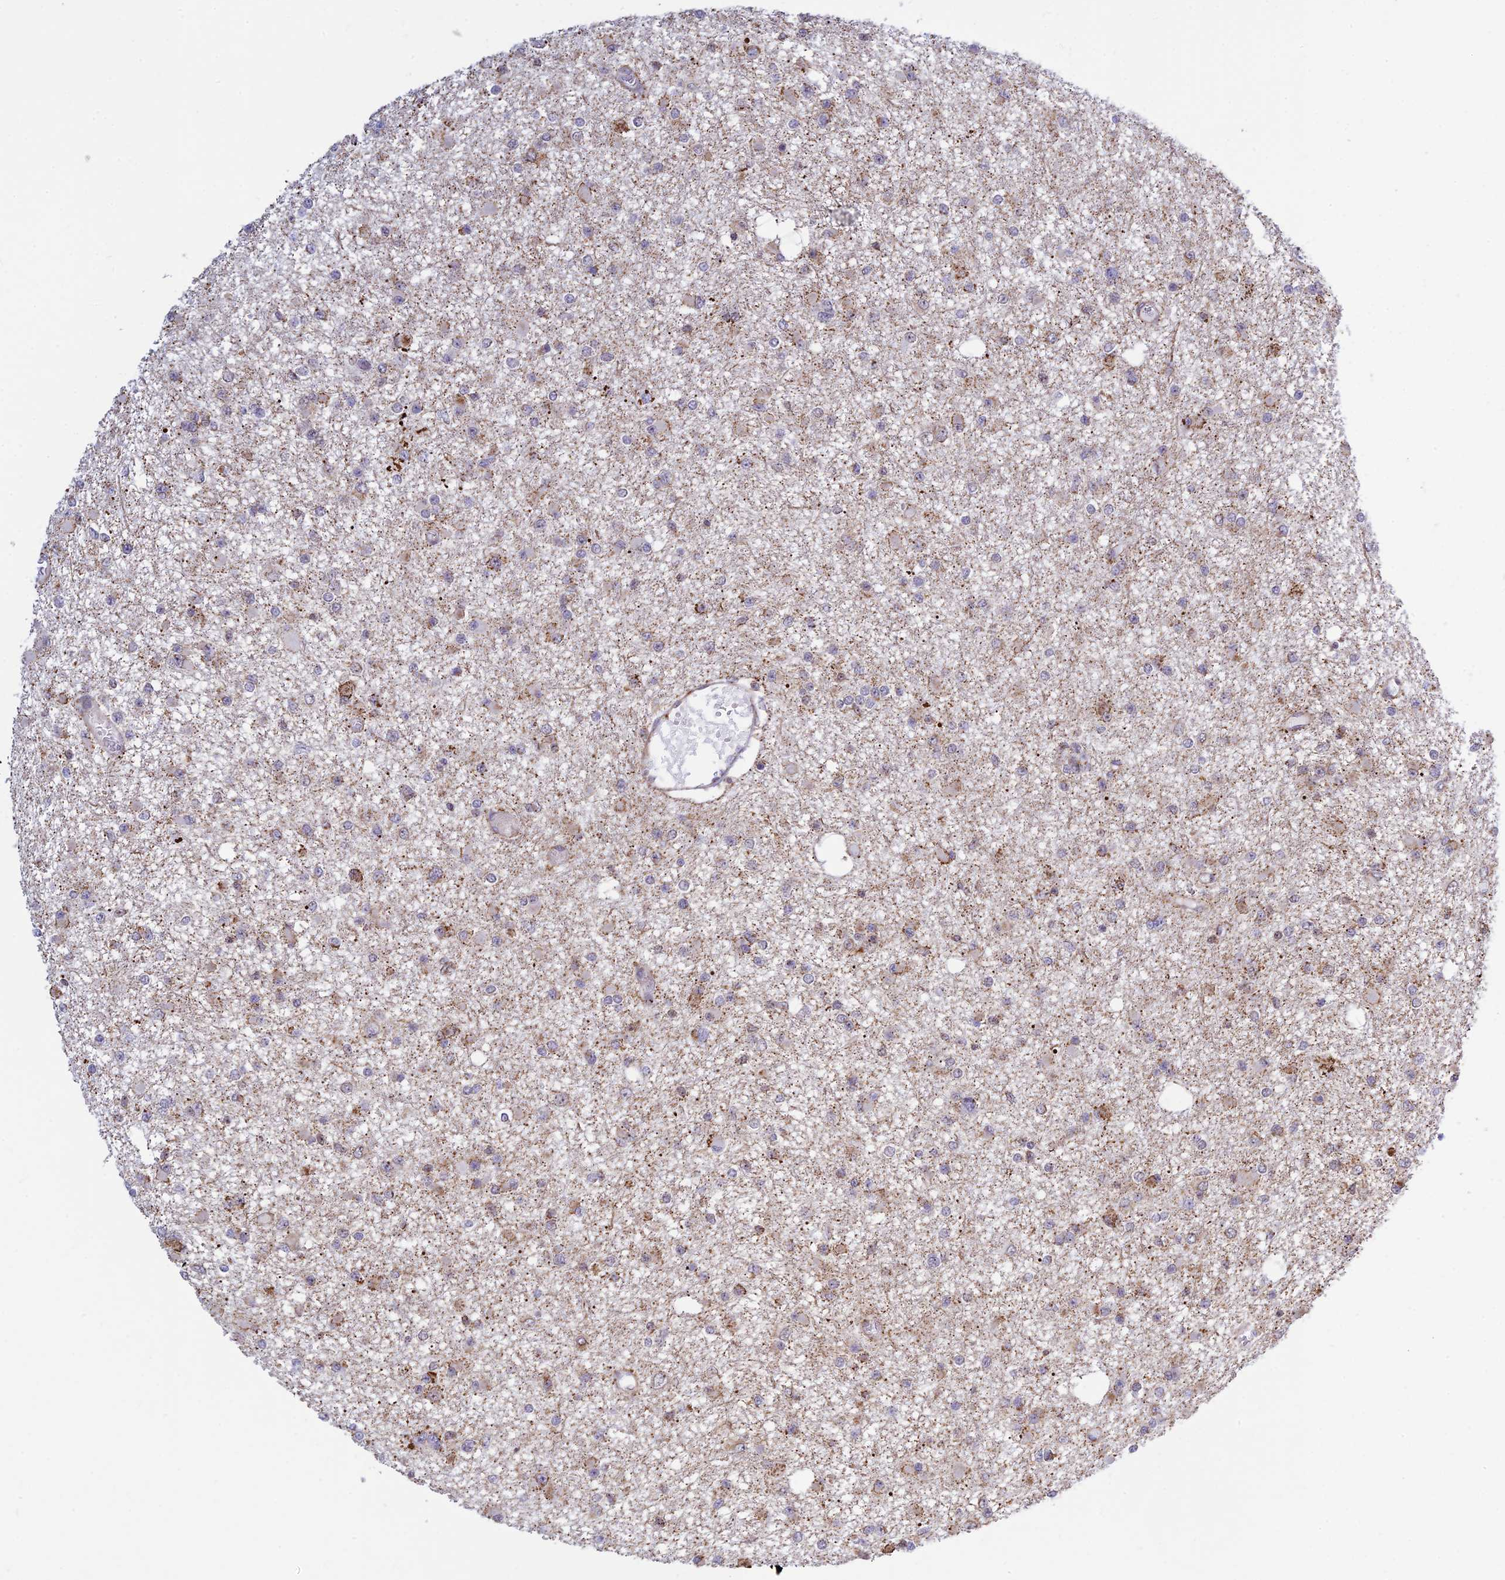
{"staining": {"intensity": "weak", "quantity": "<25%", "location": "cytoplasmic/membranous"}, "tissue": "glioma", "cell_type": "Tumor cells", "image_type": "cancer", "snomed": [{"axis": "morphology", "description": "Glioma, malignant, Low grade"}, {"axis": "topography", "description": "Brain"}], "caption": "Glioma was stained to show a protein in brown. There is no significant positivity in tumor cells.", "gene": "POLR1G", "patient": {"sex": "female", "age": 22}}